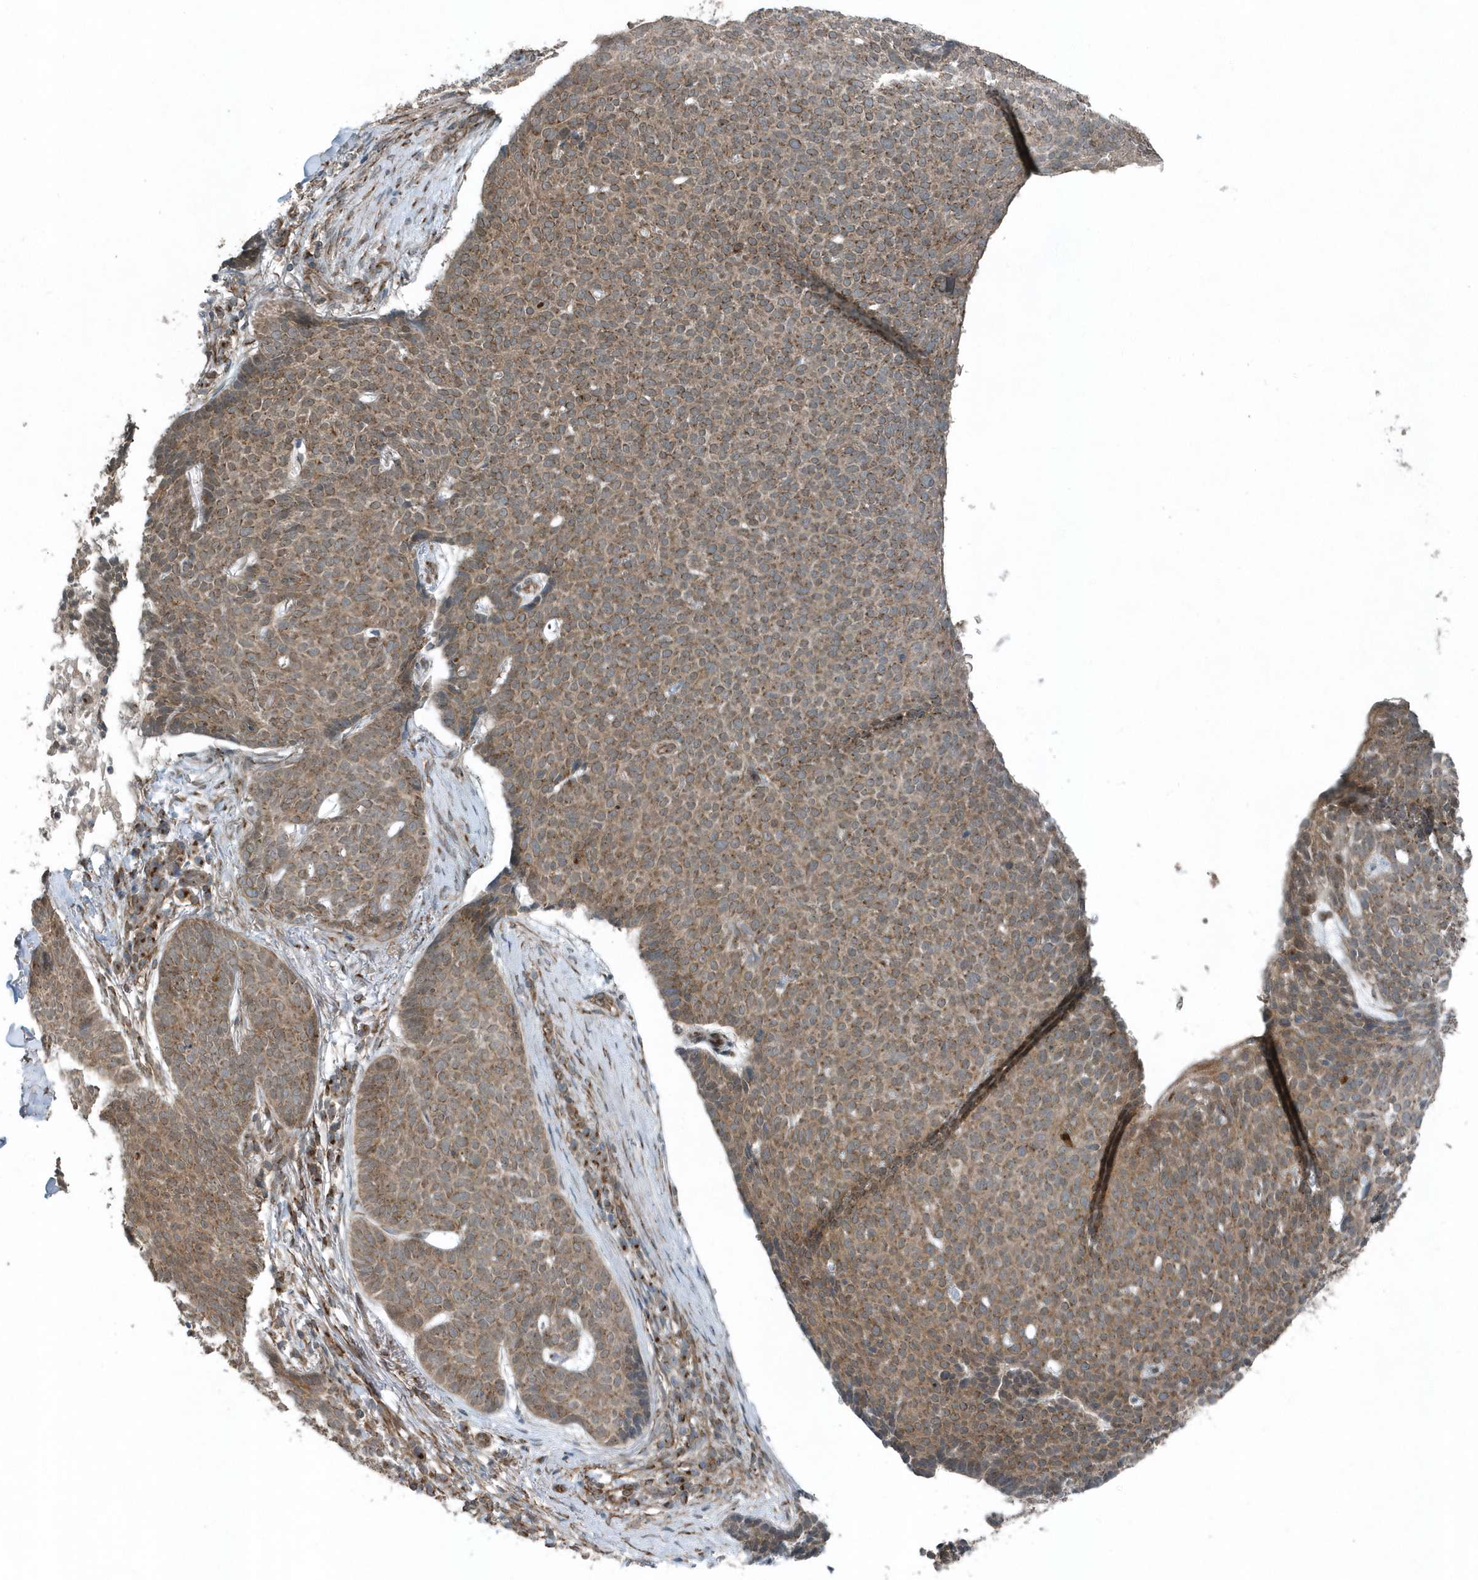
{"staining": {"intensity": "moderate", "quantity": ">75%", "location": "cytoplasmic/membranous"}, "tissue": "skin cancer", "cell_type": "Tumor cells", "image_type": "cancer", "snomed": [{"axis": "morphology", "description": "Normal tissue, NOS"}, {"axis": "morphology", "description": "Basal cell carcinoma"}, {"axis": "topography", "description": "Skin"}], "caption": "The micrograph reveals staining of skin cancer (basal cell carcinoma), revealing moderate cytoplasmic/membranous protein expression (brown color) within tumor cells. The protein of interest is stained brown, and the nuclei are stained in blue (DAB IHC with brightfield microscopy, high magnification).", "gene": "GCC2", "patient": {"sex": "male", "age": 50}}